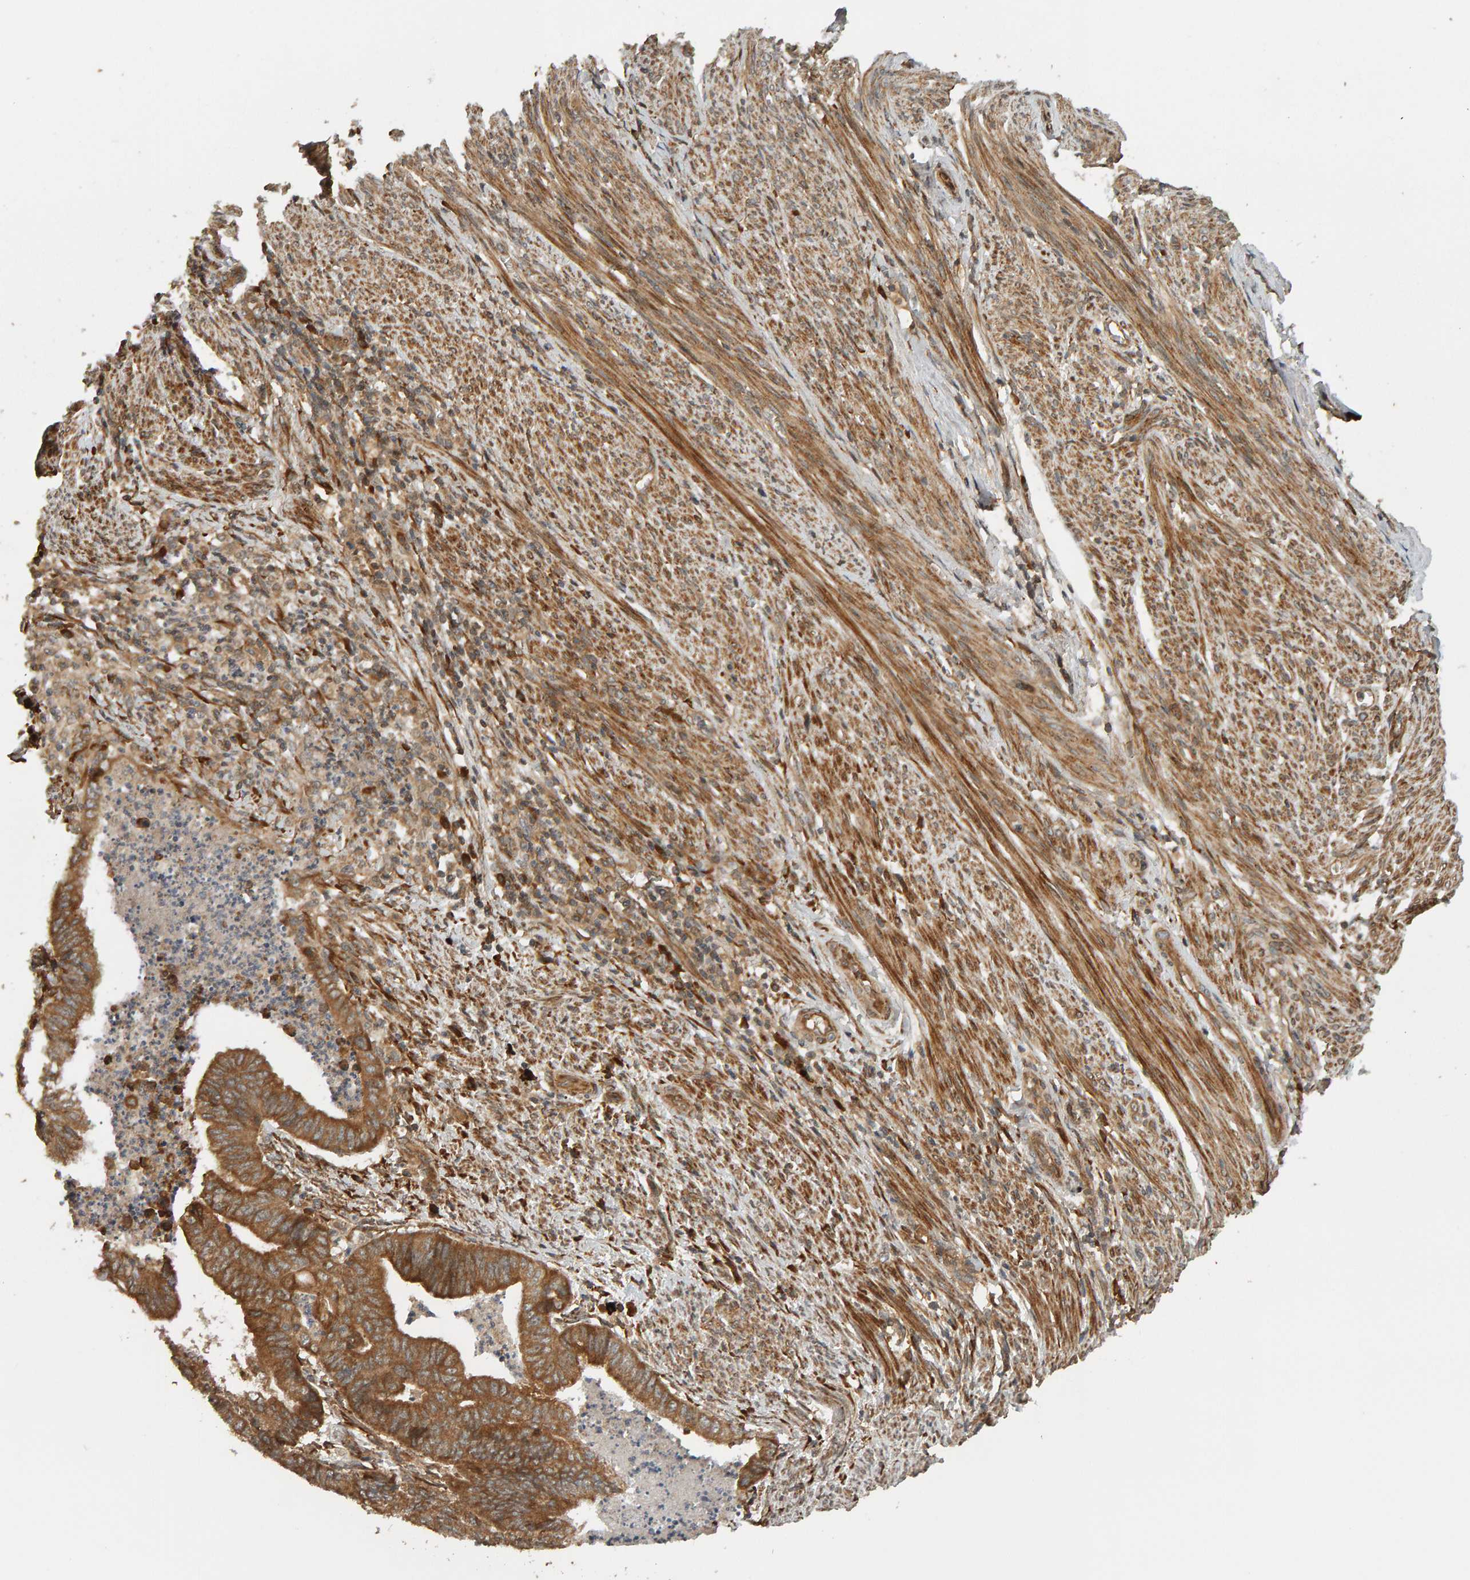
{"staining": {"intensity": "strong", "quantity": ">75%", "location": "cytoplasmic/membranous"}, "tissue": "endometrial cancer", "cell_type": "Tumor cells", "image_type": "cancer", "snomed": [{"axis": "morphology", "description": "Polyp, NOS"}, {"axis": "morphology", "description": "Adenocarcinoma, NOS"}, {"axis": "morphology", "description": "Adenoma, NOS"}, {"axis": "topography", "description": "Endometrium"}], "caption": "Strong cytoplasmic/membranous staining is present in approximately >75% of tumor cells in endometrial cancer.", "gene": "ZFAND1", "patient": {"sex": "female", "age": 79}}